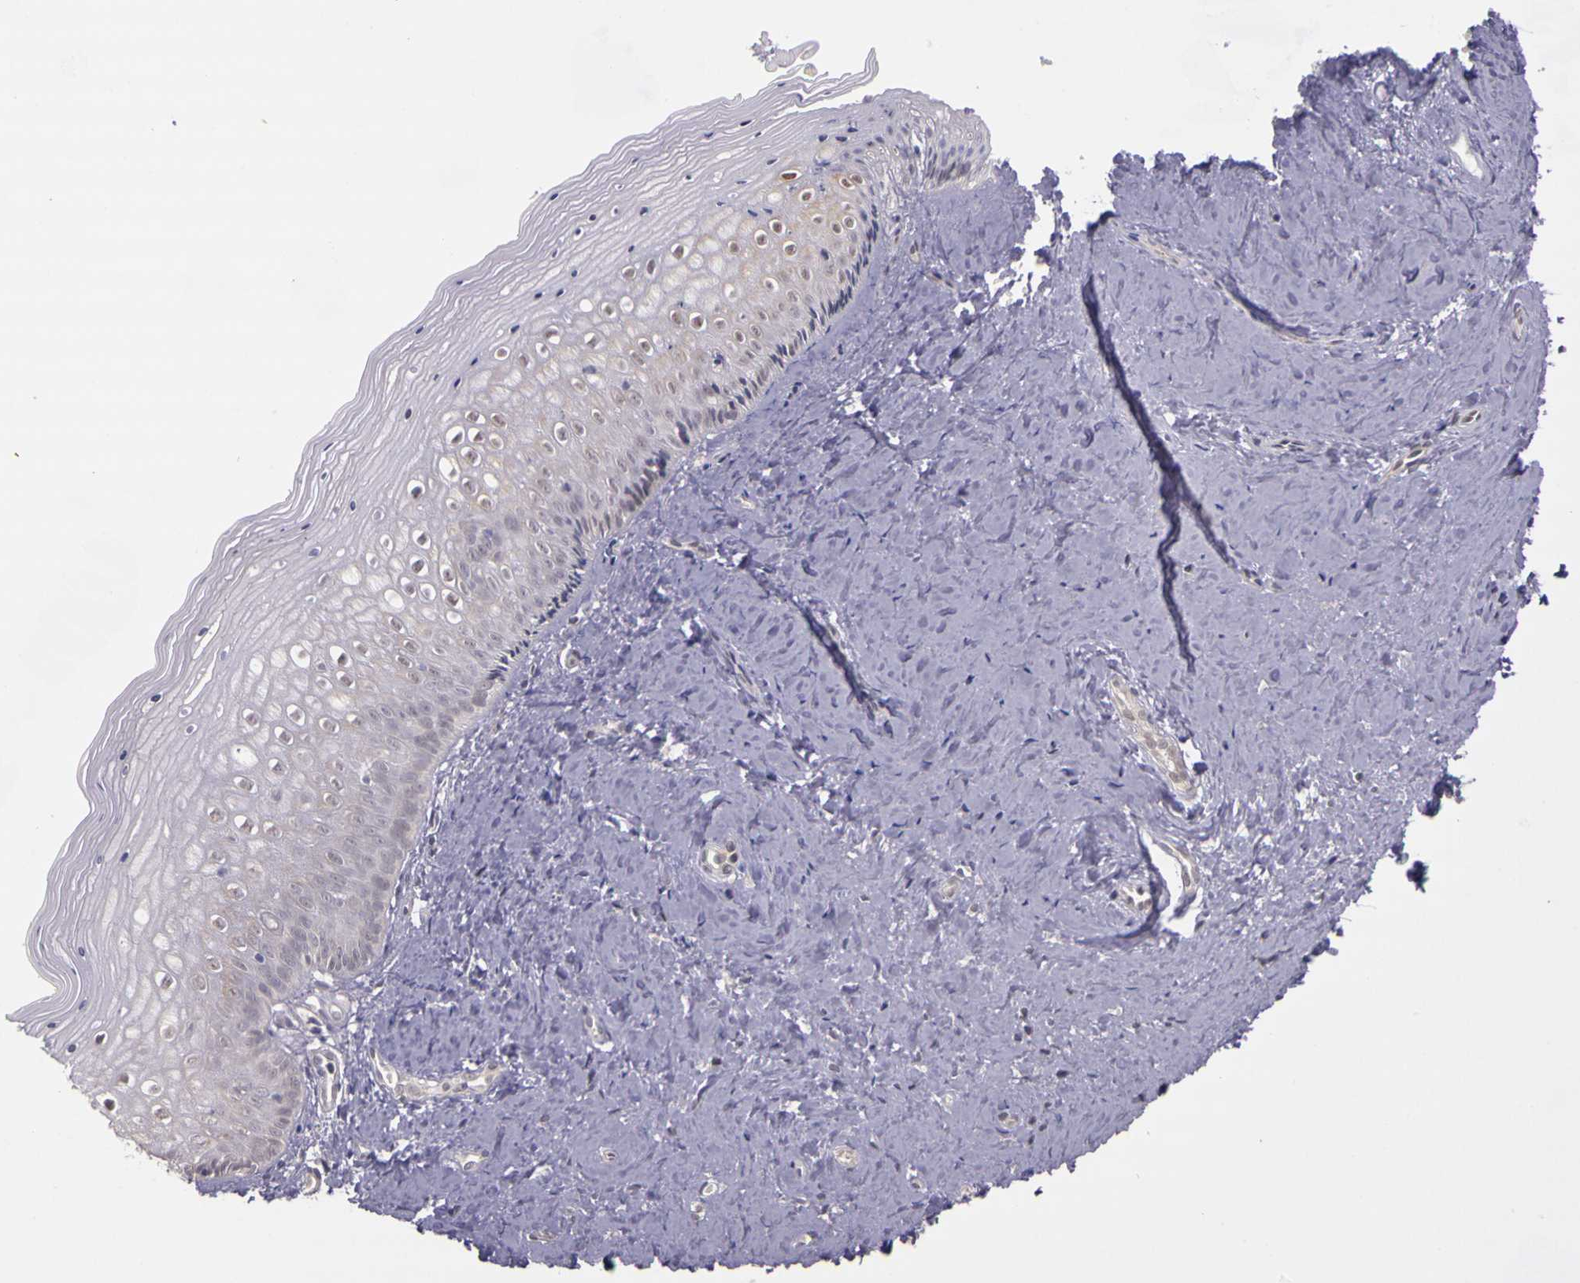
{"staining": {"intensity": "weak", "quantity": "<25%", "location": "nuclear"}, "tissue": "vagina", "cell_type": "Squamous epithelial cells", "image_type": "normal", "snomed": [{"axis": "morphology", "description": "Normal tissue, NOS"}, {"axis": "topography", "description": "Vagina"}], "caption": "Normal vagina was stained to show a protein in brown. There is no significant staining in squamous epithelial cells. The staining is performed using DAB brown chromogen with nuclei counter-stained in using hematoxylin.", "gene": "WDR13", "patient": {"sex": "female", "age": 46}}